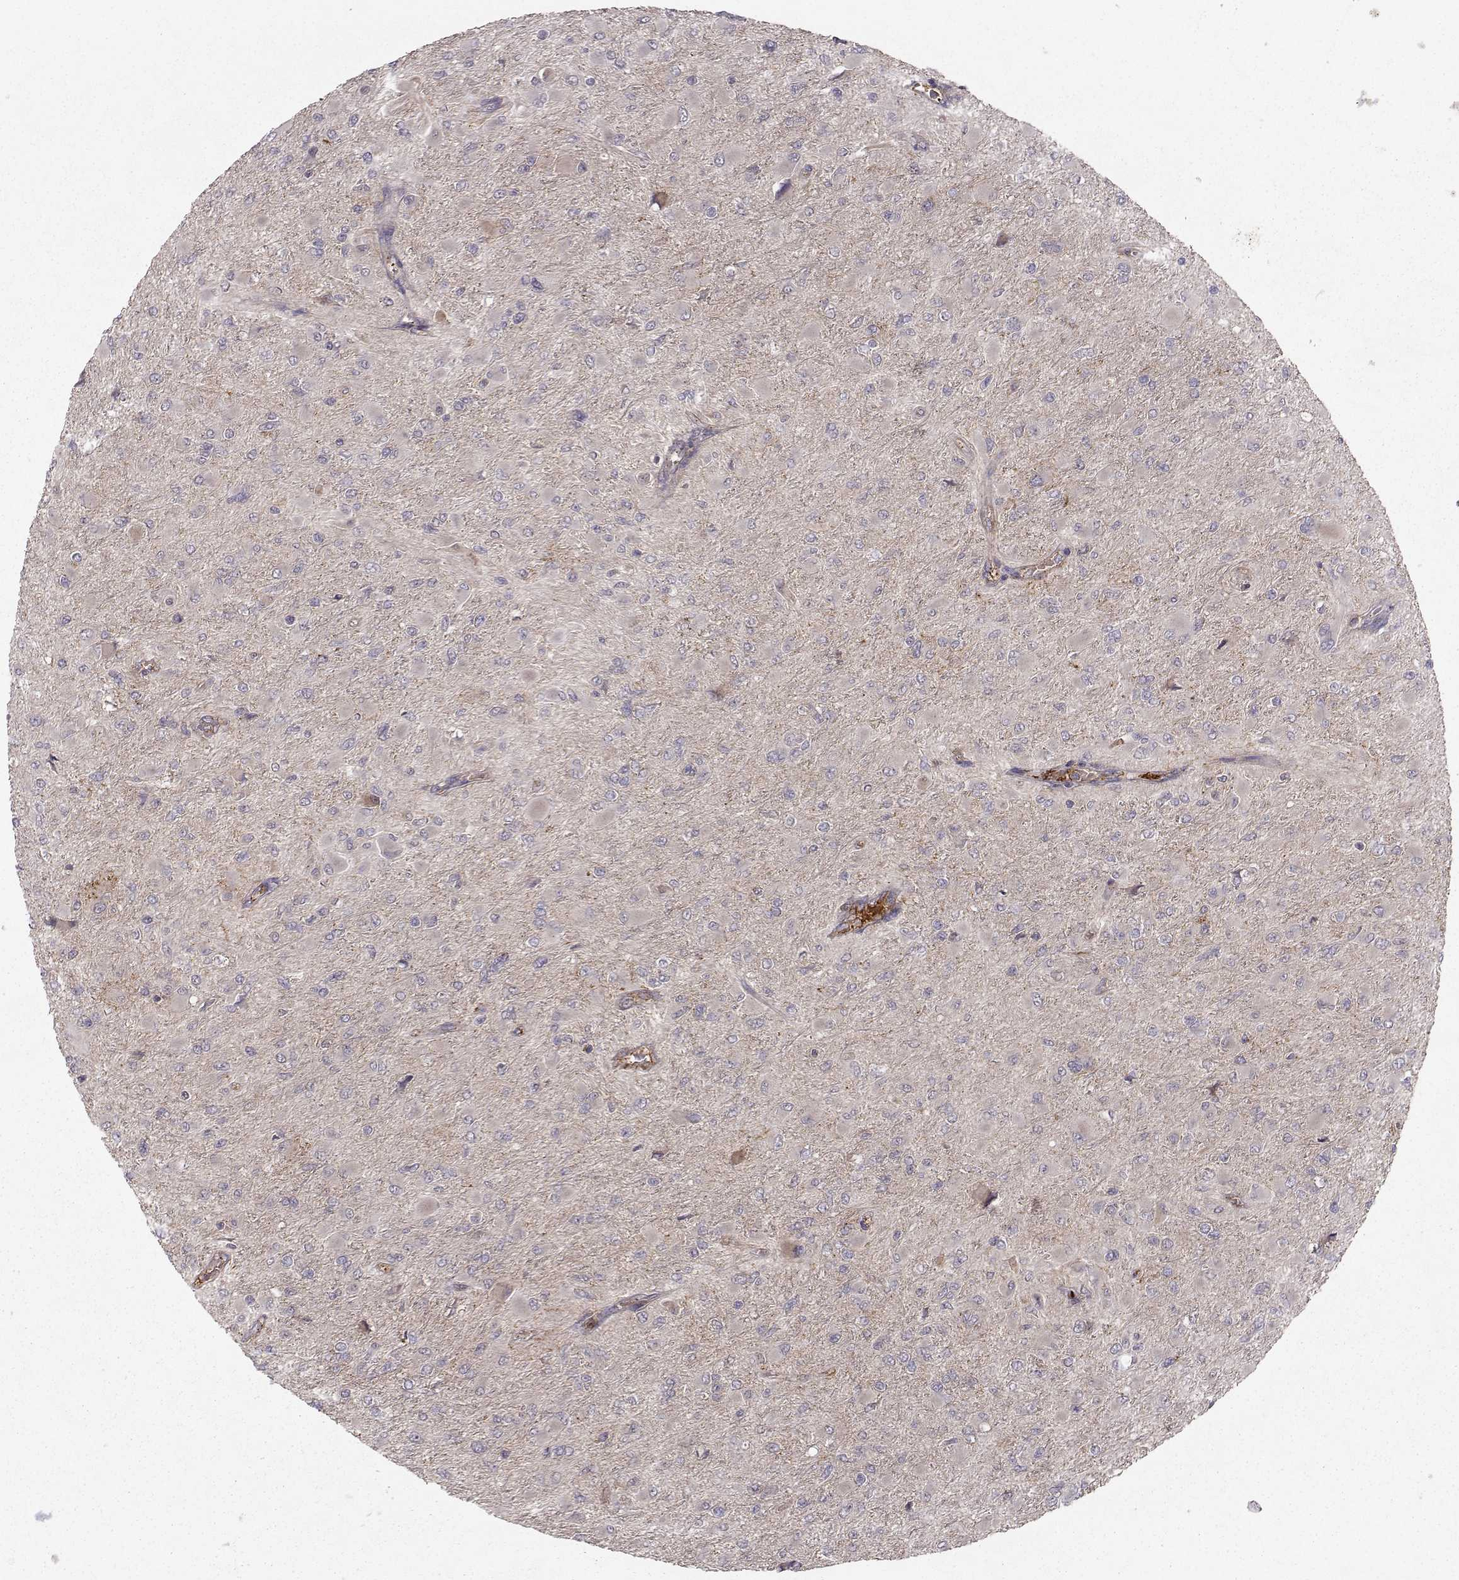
{"staining": {"intensity": "negative", "quantity": "none", "location": "none"}, "tissue": "glioma", "cell_type": "Tumor cells", "image_type": "cancer", "snomed": [{"axis": "morphology", "description": "Glioma, malignant, High grade"}, {"axis": "topography", "description": "Cerebral cortex"}], "caption": "Immunohistochemistry photomicrograph of neoplastic tissue: human malignant glioma (high-grade) stained with DAB shows no significant protein positivity in tumor cells.", "gene": "WNT6", "patient": {"sex": "female", "age": 36}}